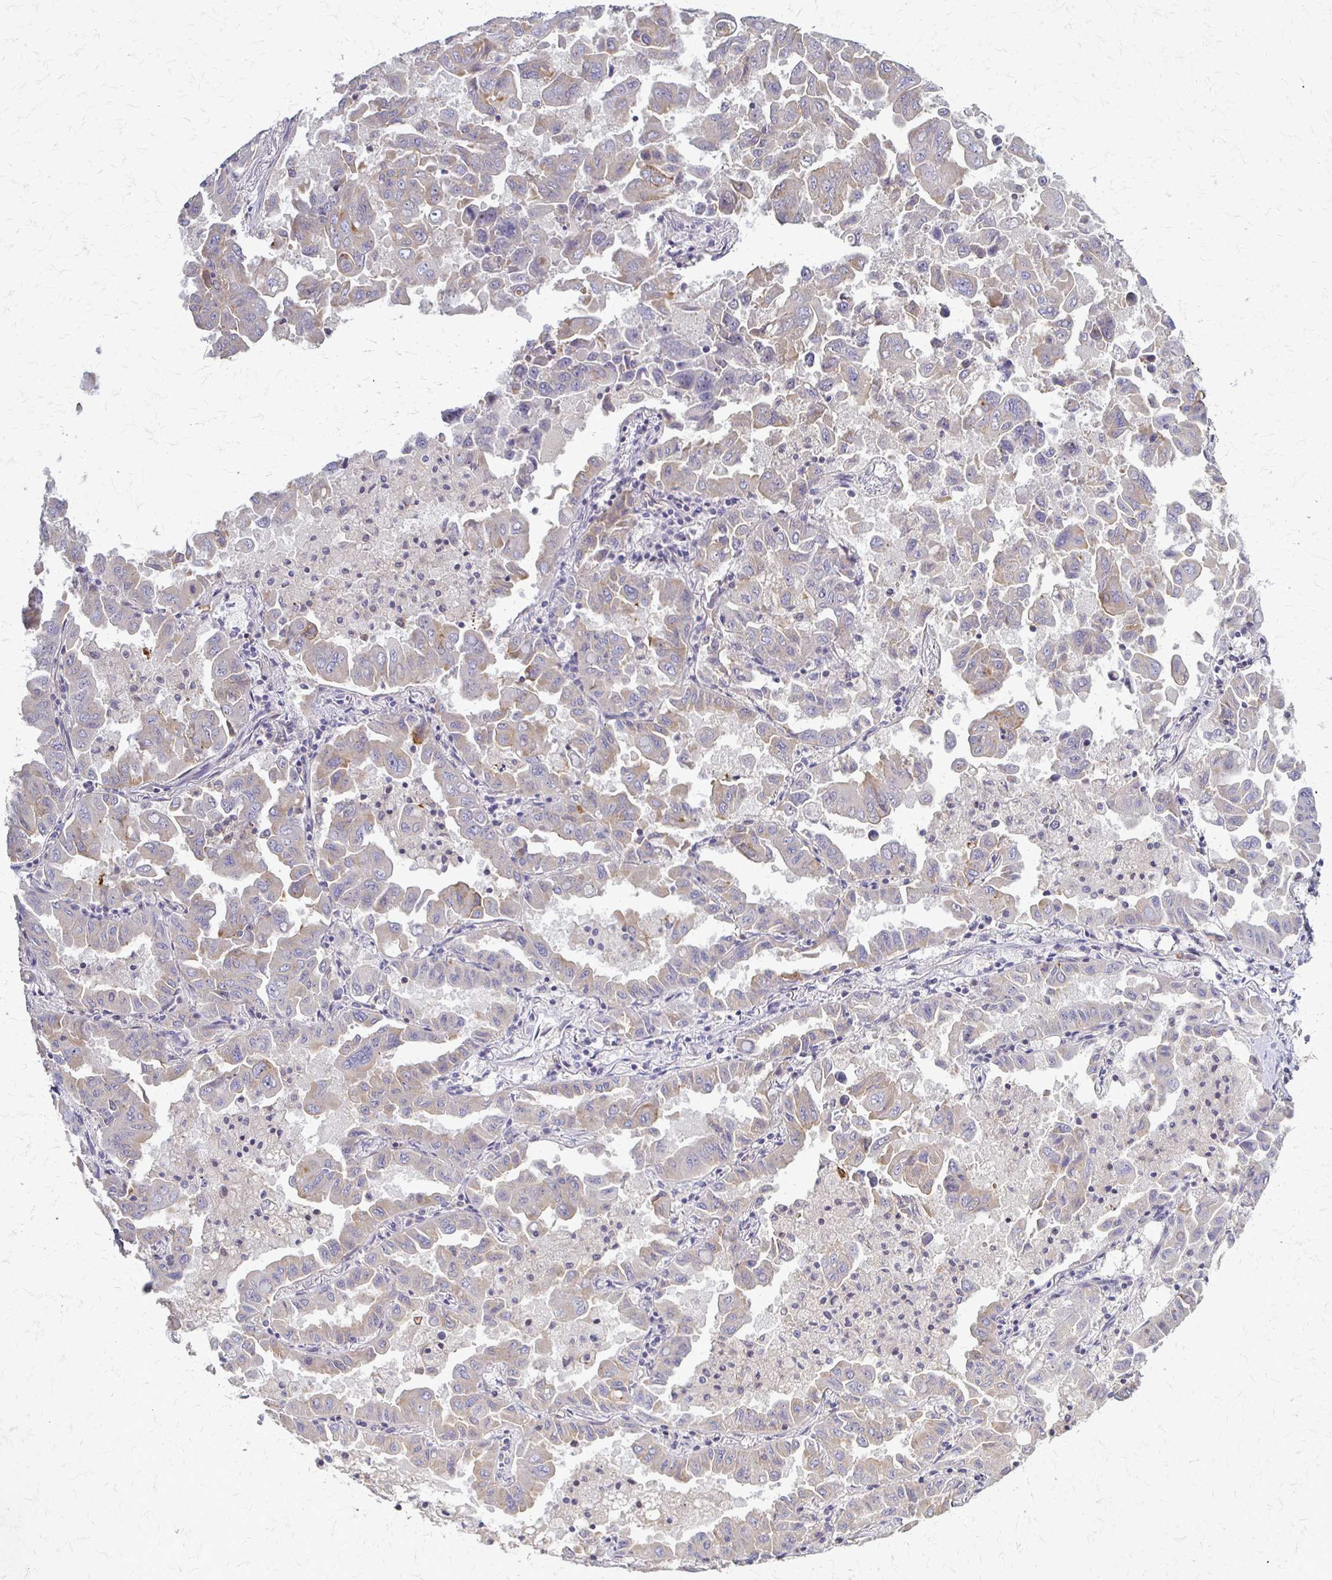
{"staining": {"intensity": "weak", "quantity": "<25%", "location": "cytoplasmic/membranous"}, "tissue": "lung cancer", "cell_type": "Tumor cells", "image_type": "cancer", "snomed": [{"axis": "morphology", "description": "Adenocarcinoma, NOS"}, {"axis": "topography", "description": "Lung"}], "caption": "High power microscopy micrograph of an immunohistochemistry (IHC) image of lung cancer (adenocarcinoma), revealing no significant staining in tumor cells. The staining is performed using DAB brown chromogen with nuclei counter-stained in using hematoxylin.", "gene": "SLC9A9", "patient": {"sex": "male", "age": 64}}